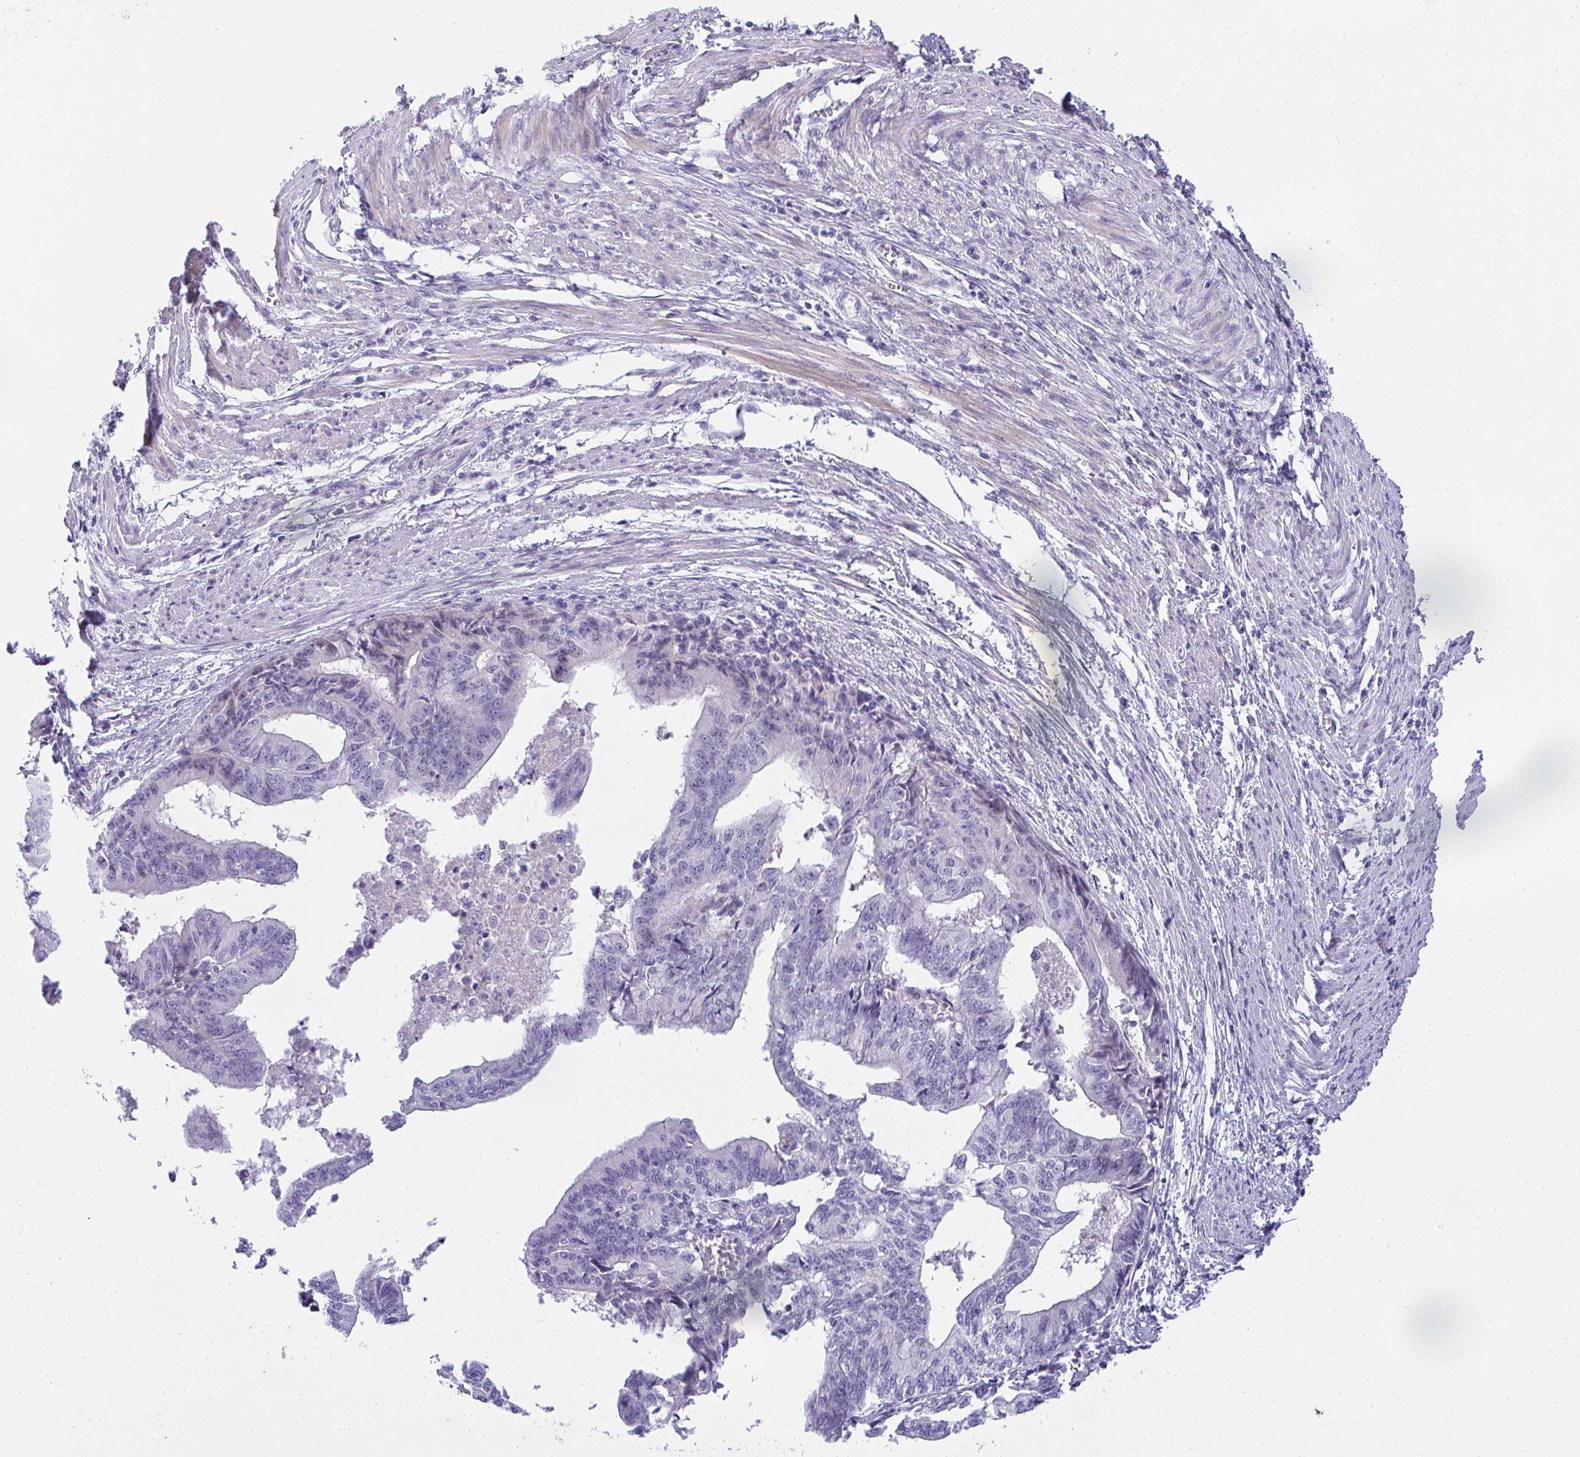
{"staining": {"intensity": "negative", "quantity": "none", "location": "none"}, "tissue": "endometrial cancer", "cell_type": "Tumor cells", "image_type": "cancer", "snomed": [{"axis": "morphology", "description": "Adenocarcinoma, NOS"}, {"axis": "topography", "description": "Endometrium"}], "caption": "Tumor cells show no significant expression in endometrial cancer.", "gene": "AK5", "patient": {"sex": "female", "age": 65}}